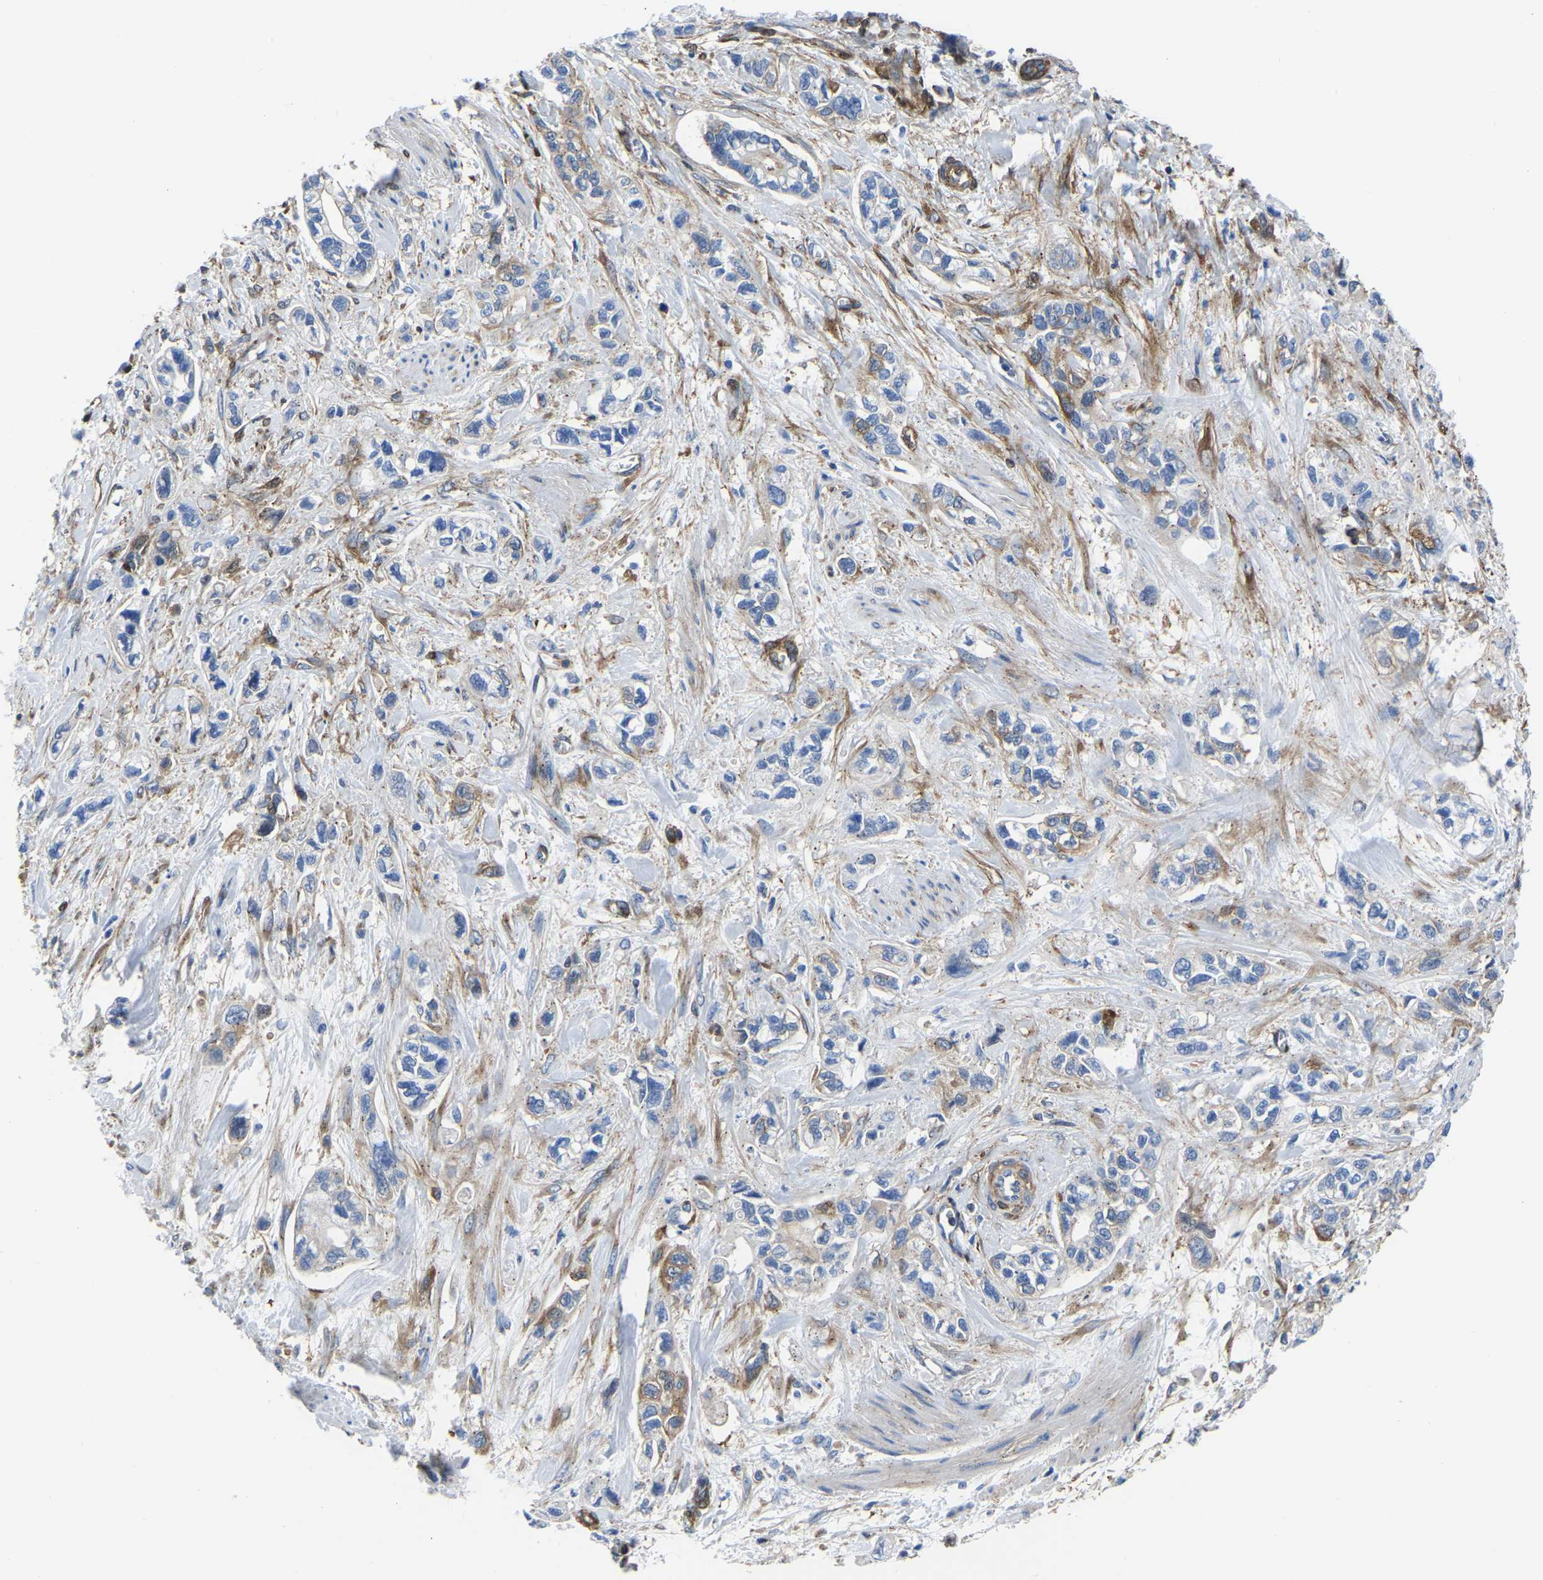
{"staining": {"intensity": "moderate", "quantity": "25%-75%", "location": "cytoplasmic/membranous"}, "tissue": "pancreatic cancer", "cell_type": "Tumor cells", "image_type": "cancer", "snomed": [{"axis": "morphology", "description": "Adenocarcinoma, NOS"}, {"axis": "topography", "description": "Pancreas"}], "caption": "Immunohistochemical staining of human adenocarcinoma (pancreatic) demonstrates medium levels of moderate cytoplasmic/membranous positivity in approximately 25%-75% of tumor cells.", "gene": "TFG", "patient": {"sex": "male", "age": 74}}